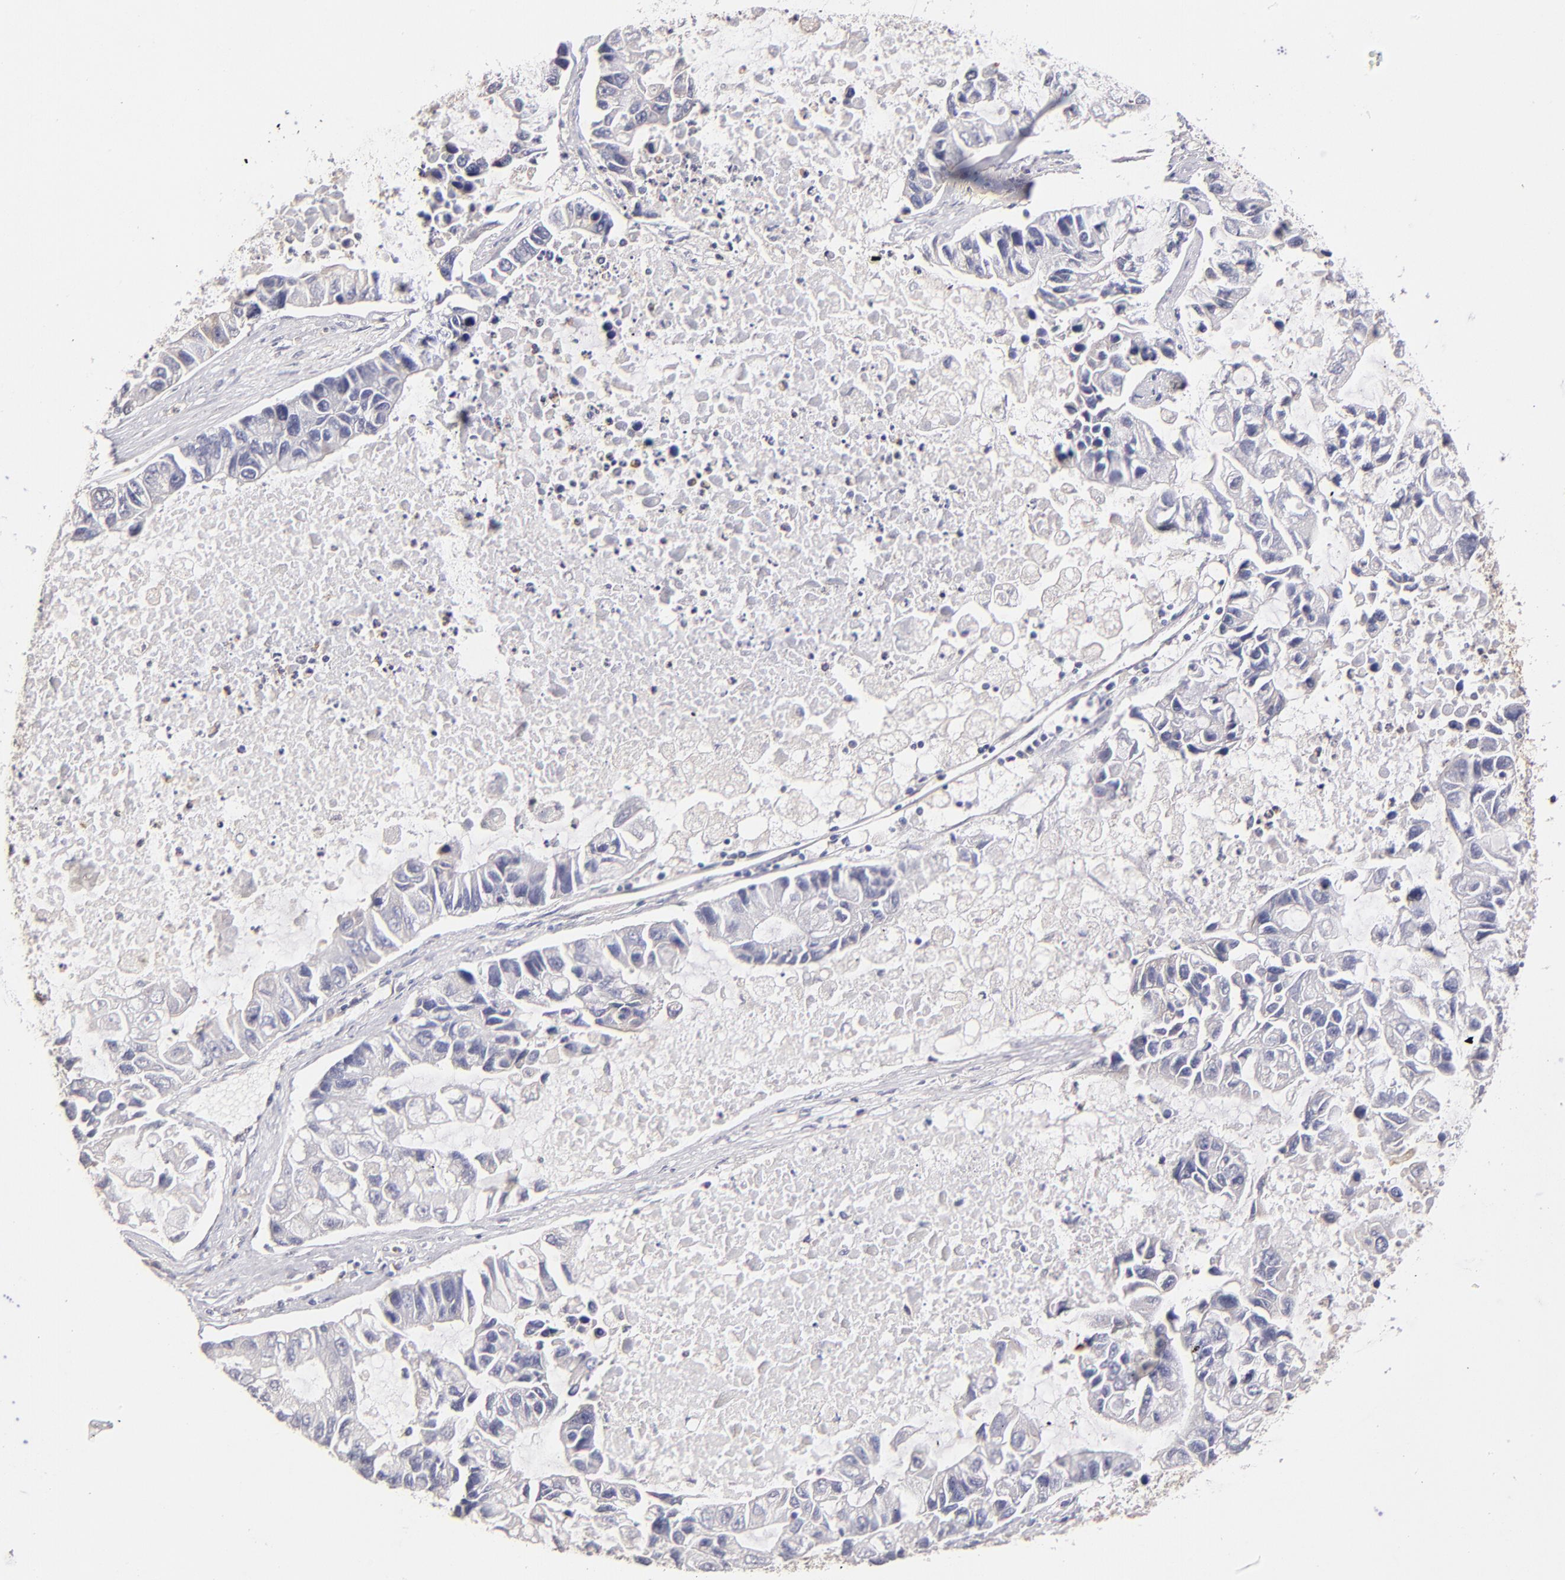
{"staining": {"intensity": "negative", "quantity": "none", "location": "none"}, "tissue": "lung cancer", "cell_type": "Tumor cells", "image_type": "cancer", "snomed": [{"axis": "morphology", "description": "Adenocarcinoma, NOS"}, {"axis": "topography", "description": "Lung"}], "caption": "A high-resolution photomicrograph shows immunohistochemistry (IHC) staining of lung adenocarcinoma, which exhibits no significant staining in tumor cells.", "gene": "ABCC1", "patient": {"sex": "female", "age": 51}}